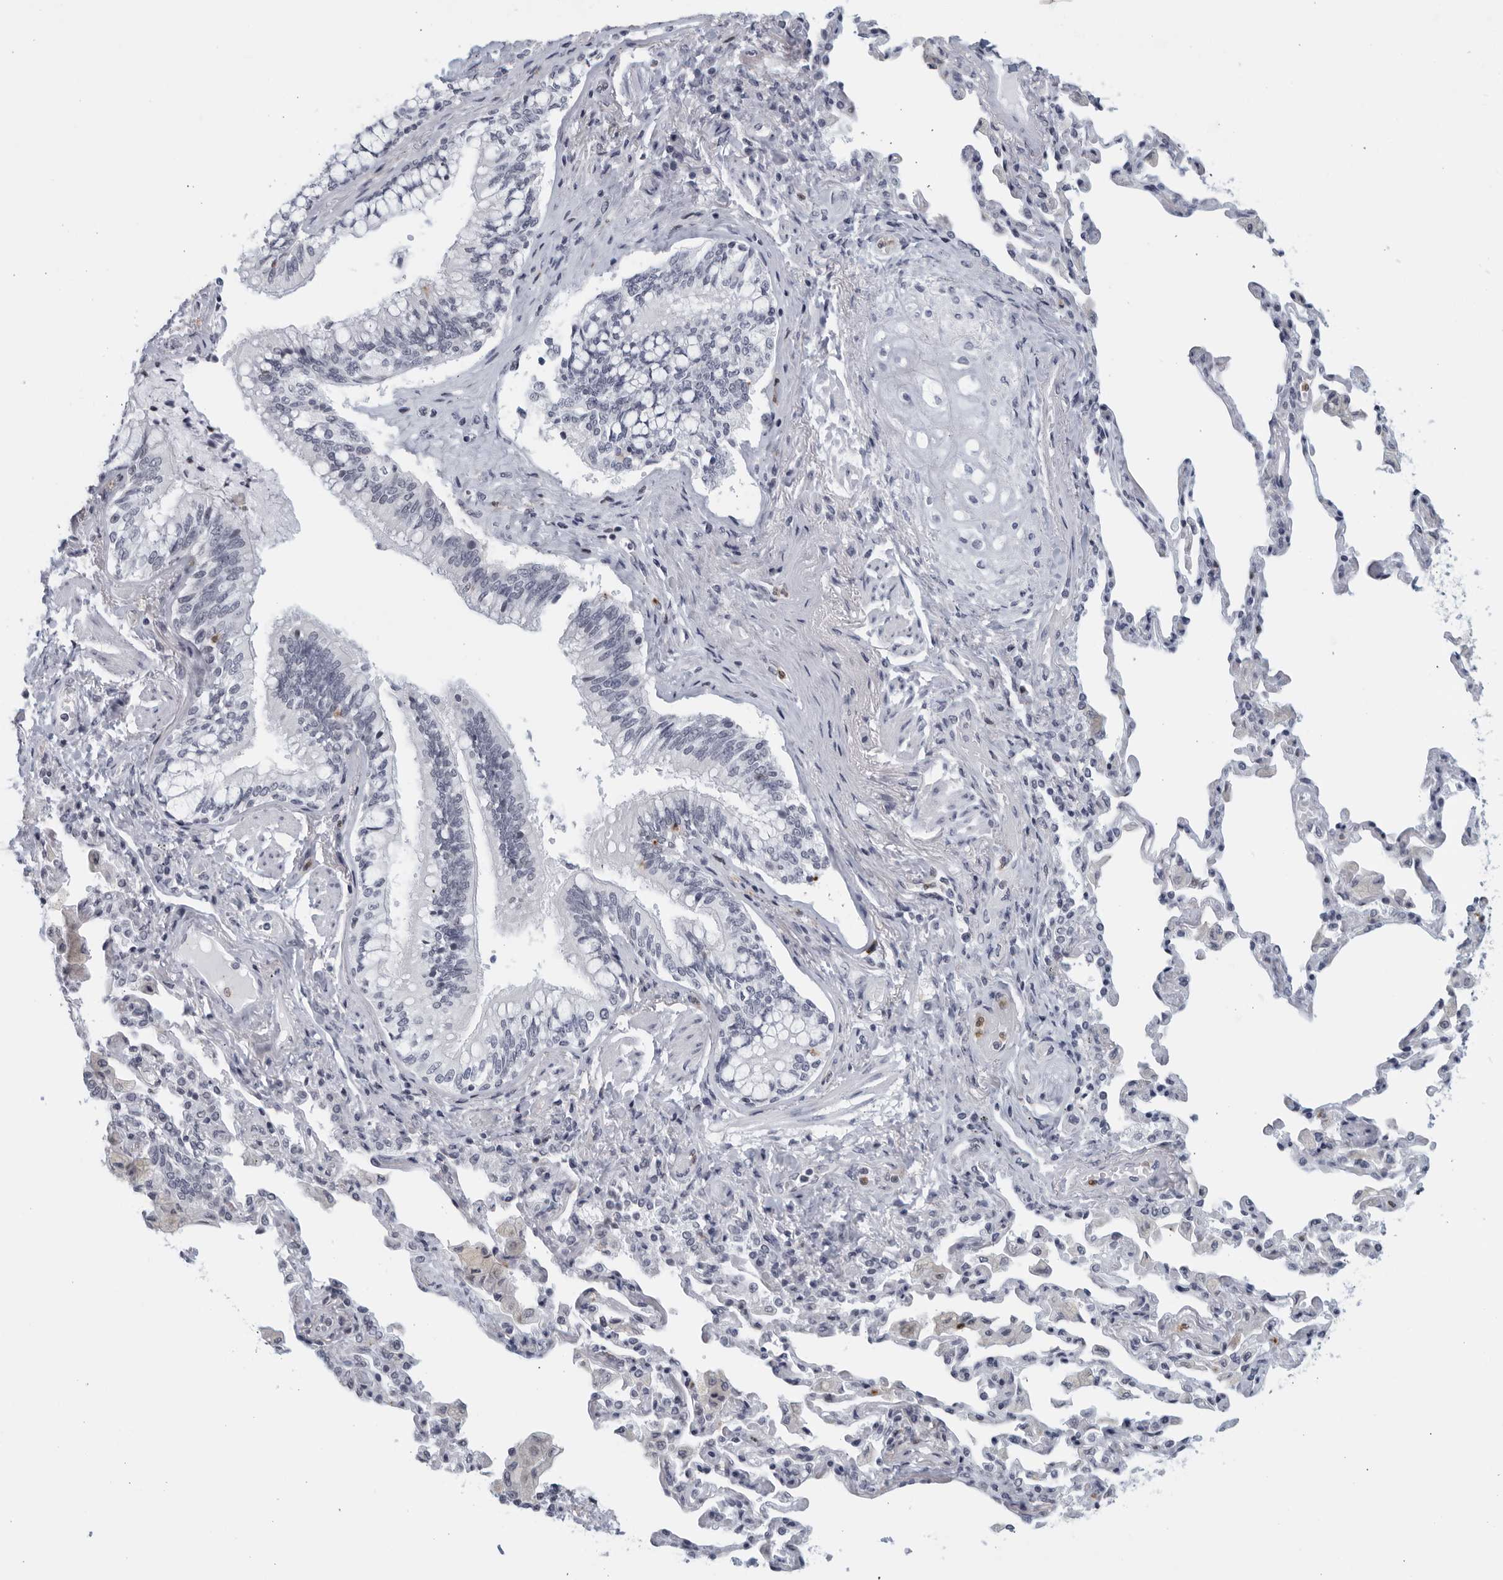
{"staining": {"intensity": "negative", "quantity": "none", "location": "none"}, "tissue": "bronchus", "cell_type": "Respiratory epithelial cells", "image_type": "normal", "snomed": [{"axis": "morphology", "description": "Normal tissue, NOS"}, {"axis": "morphology", "description": "Inflammation, NOS"}, {"axis": "topography", "description": "Bronchus"}, {"axis": "topography", "description": "Lung"}], "caption": "A high-resolution micrograph shows immunohistochemistry staining of benign bronchus, which reveals no significant positivity in respiratory epithelial cells.", "gene": "KLK7", "patient": {"sex": "female", "age": 46}}